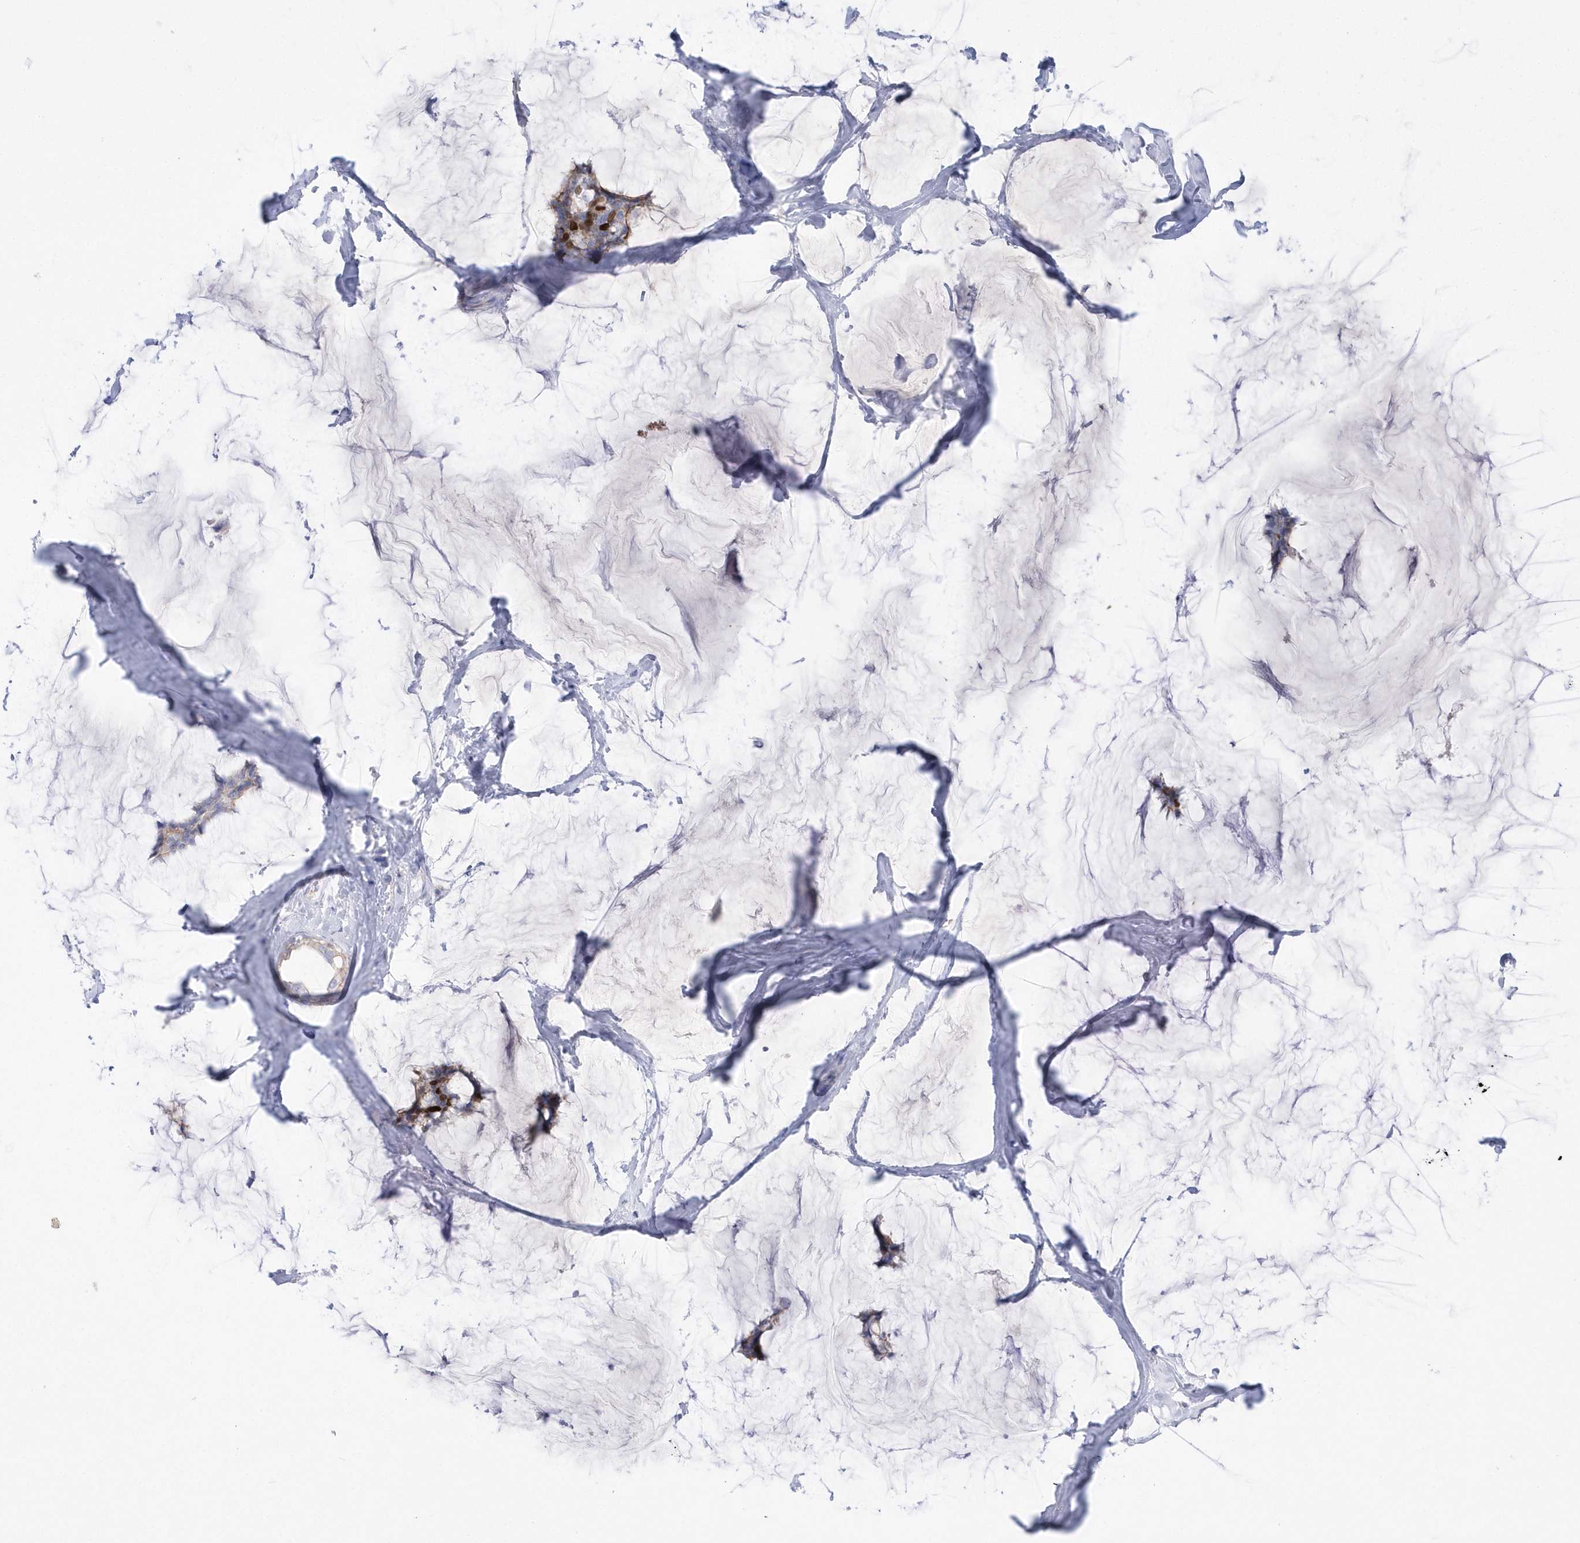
{"staining": {"intensity": "moderate", "quantity": "25%-75%", "location": "cytoplasmic/membranous,nuclear"}, "tissue": "breast cancer", "cell_type": "Tumor cells", "image_type": "cancer", "snomed": [{"axis": "morphology", "description": "Duct carcinoma"}, {"axis": "topography", "description": "Breast"}], "caption": "The image reveals a brown stain indicating the presence of a protein in the cytoplasmic/membranous and nuclear of tumor cells in breast intraductal carcinoma.", "gene": "TMCO6", "patient": {"sex": "female", "age": 93}}